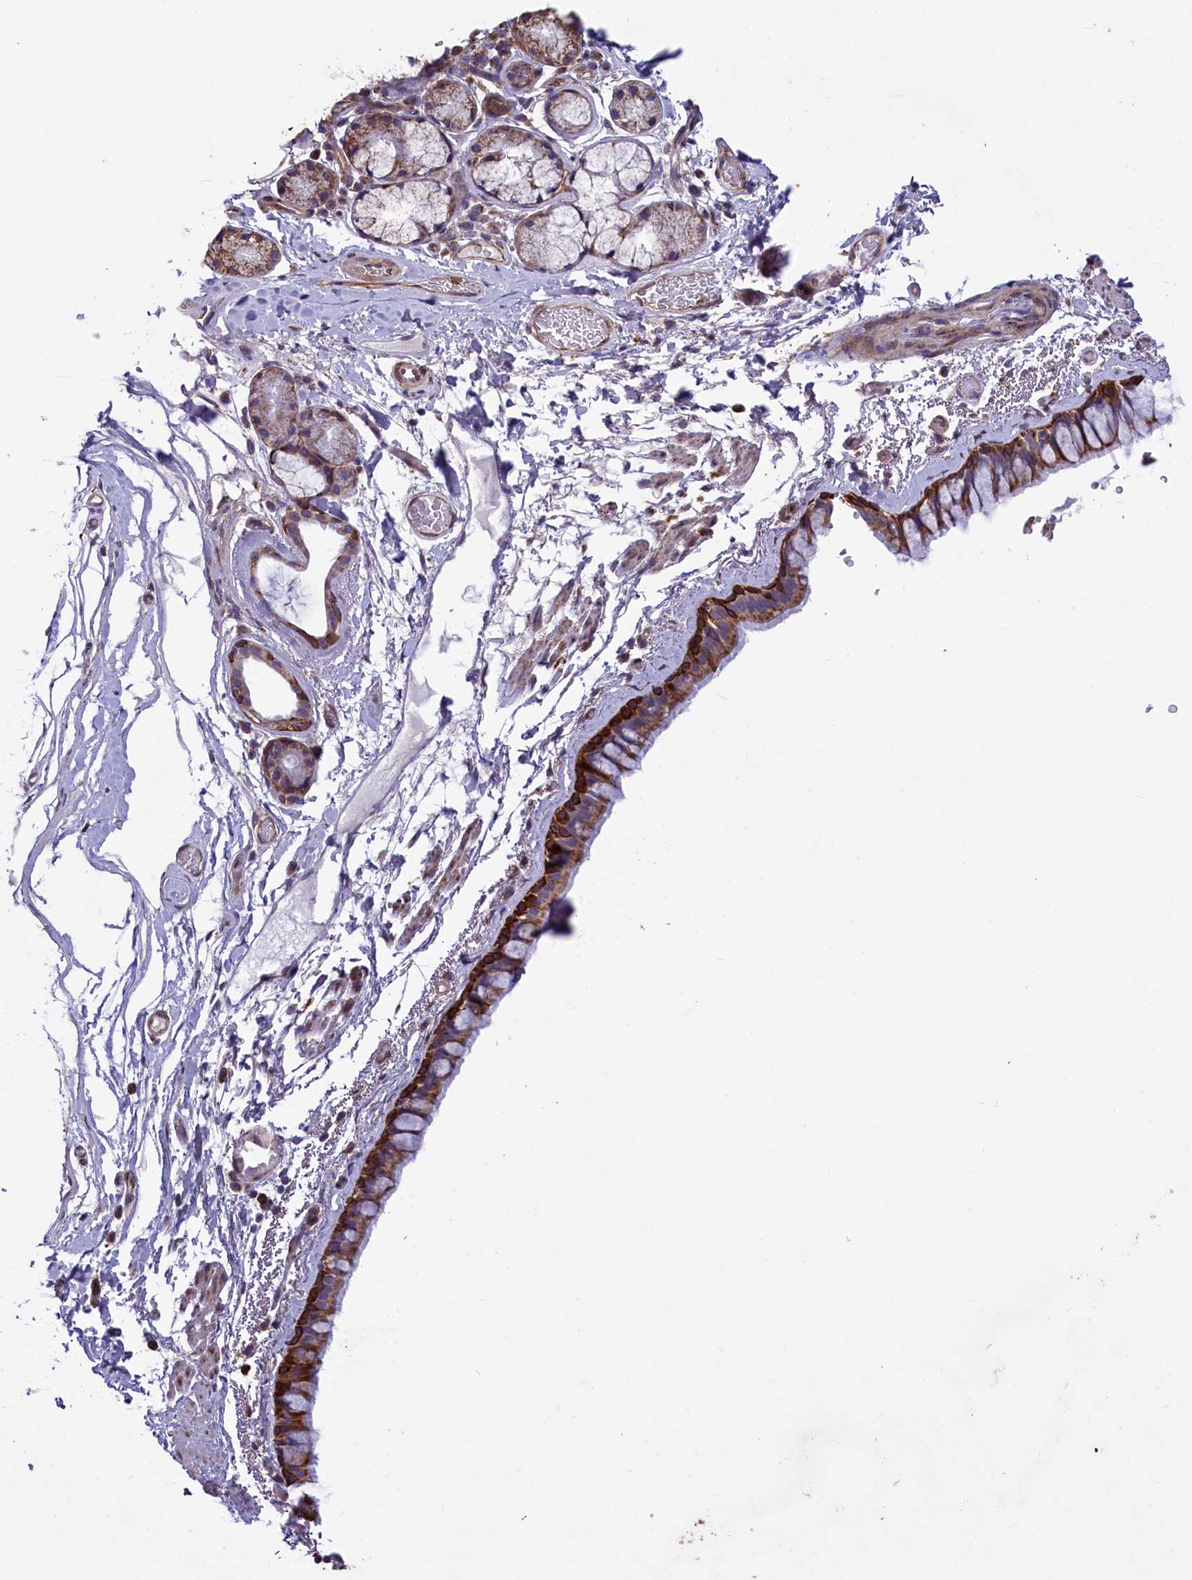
{"staining": {"intensity": "strong", "quantity": ">75%", "location": "cytoplasmic/membranous"}, "tissue": "bronchus", "cell_type": "Respiratory epithelial cells", "image_type": "normal", "snomed": [{"axis": "morphology", "description": "Normal tissue, NOS"}, {"axis": "topography", "description": "Cartilage tissue"}], "caption": "Immunohistochemistry (IHC) image of benign bronchus: human bronchus stained using immunohistochemistry (IHC) shows high levels of strong protein expression localized specifically in the cytoplasmic/membranous of respiratory epithelial cells, appearing as a cytoplasmic/membranous brown color.", "gene": "ACAD8", "patient": {"sex": "male", "age": 63}}